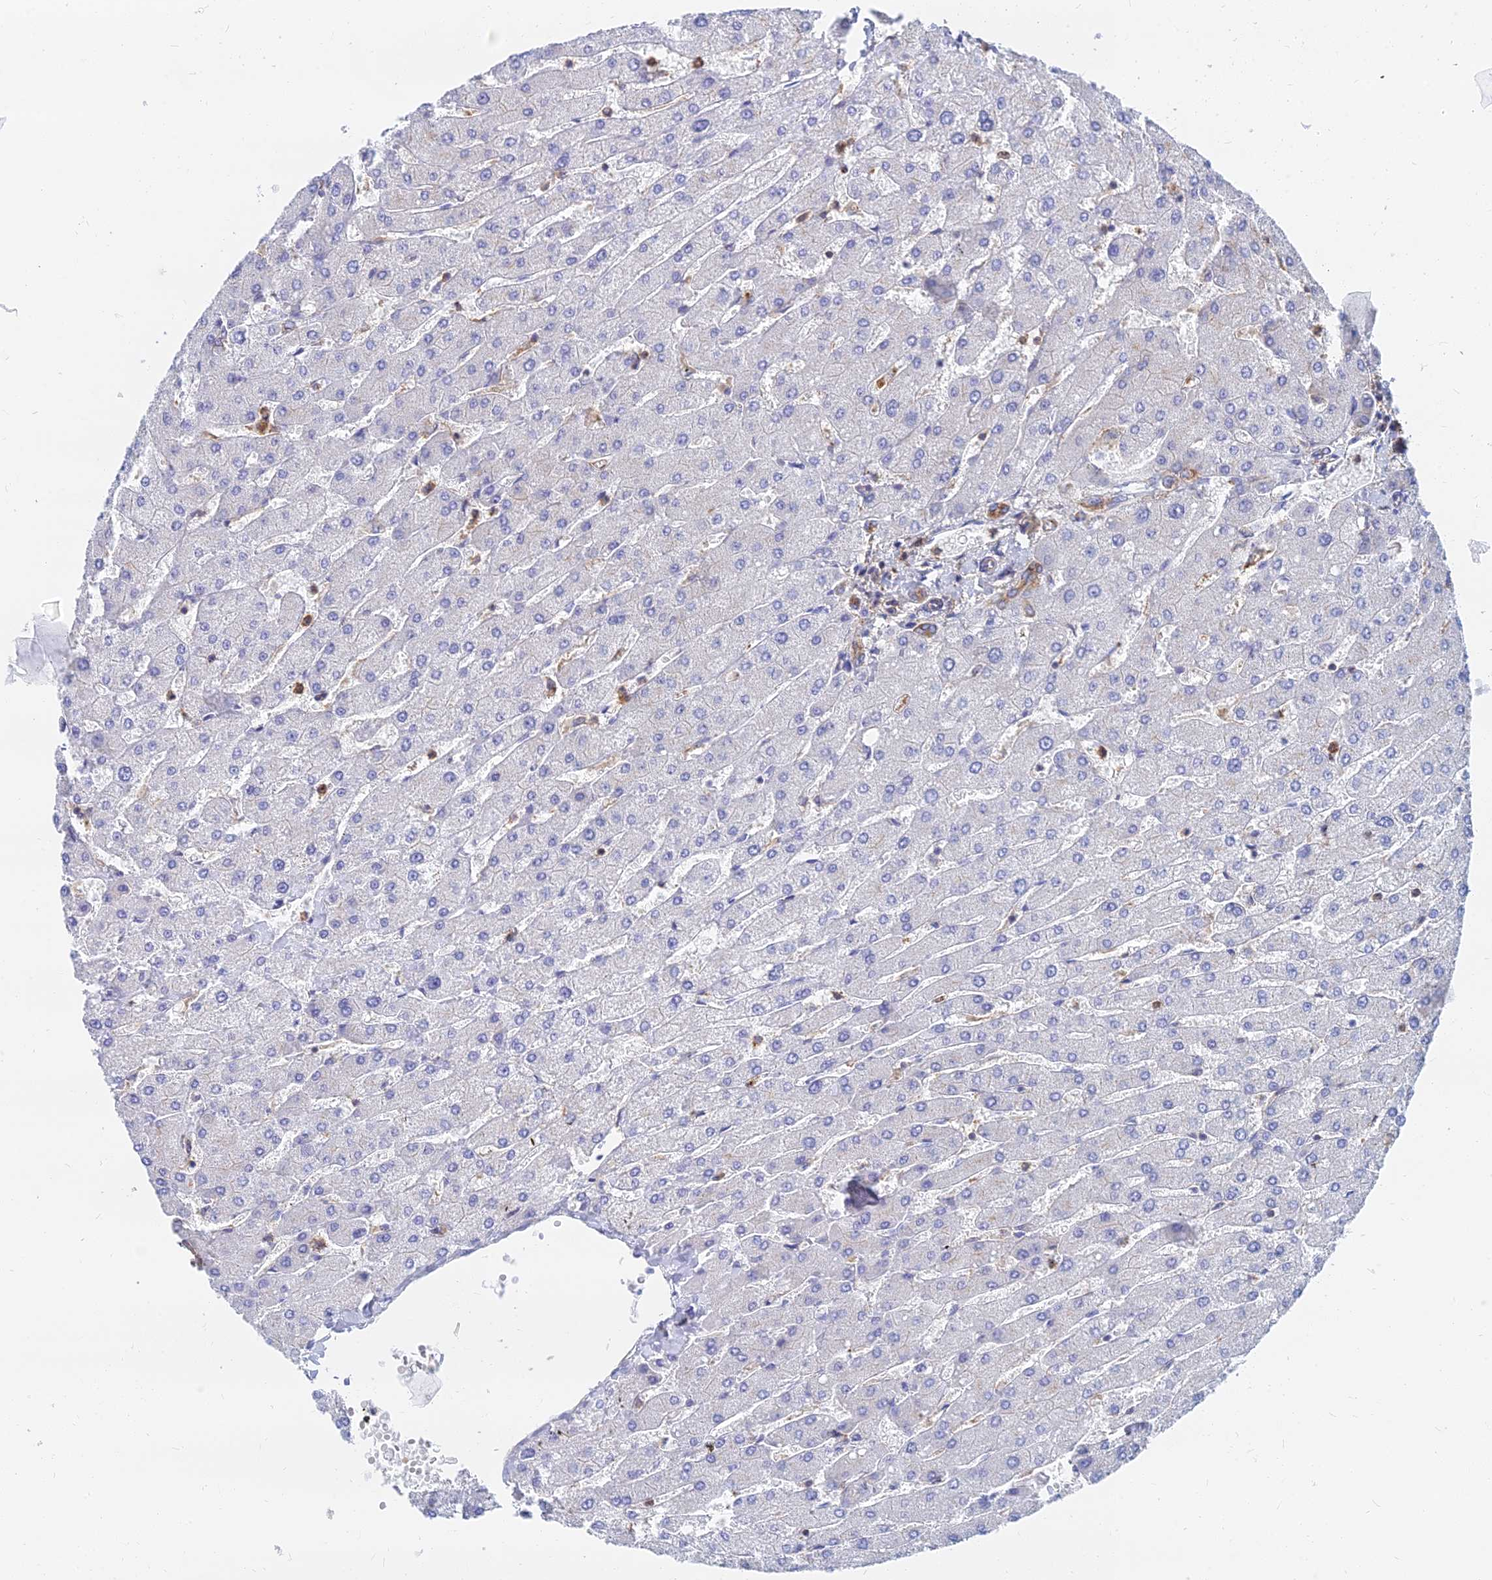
{"staining": {"intensity": "moderate", "quantity": ">75%", "location": "cytoplasmic/membranous"}, "tissue": "liver", "cell_type": "Cholangiocytes", "image_type": "normal", "snomed": [{"axis": "morphology", "description": "Normal tissue, NOS"}, {"axis": "topography", "description": "Liver"}], "caption": "Liver was stained to show a protein in brown. There is medium levels of moderate cytoplasmic/membranous staining in approximately >75% of cholangiocytes. (Stains: DAB in brown, nuclei in blue, Microscopy: brightfield microscopy at high magnification).", "gene": "FFAR3", "patient": {"sex": "male", "age": 55}}